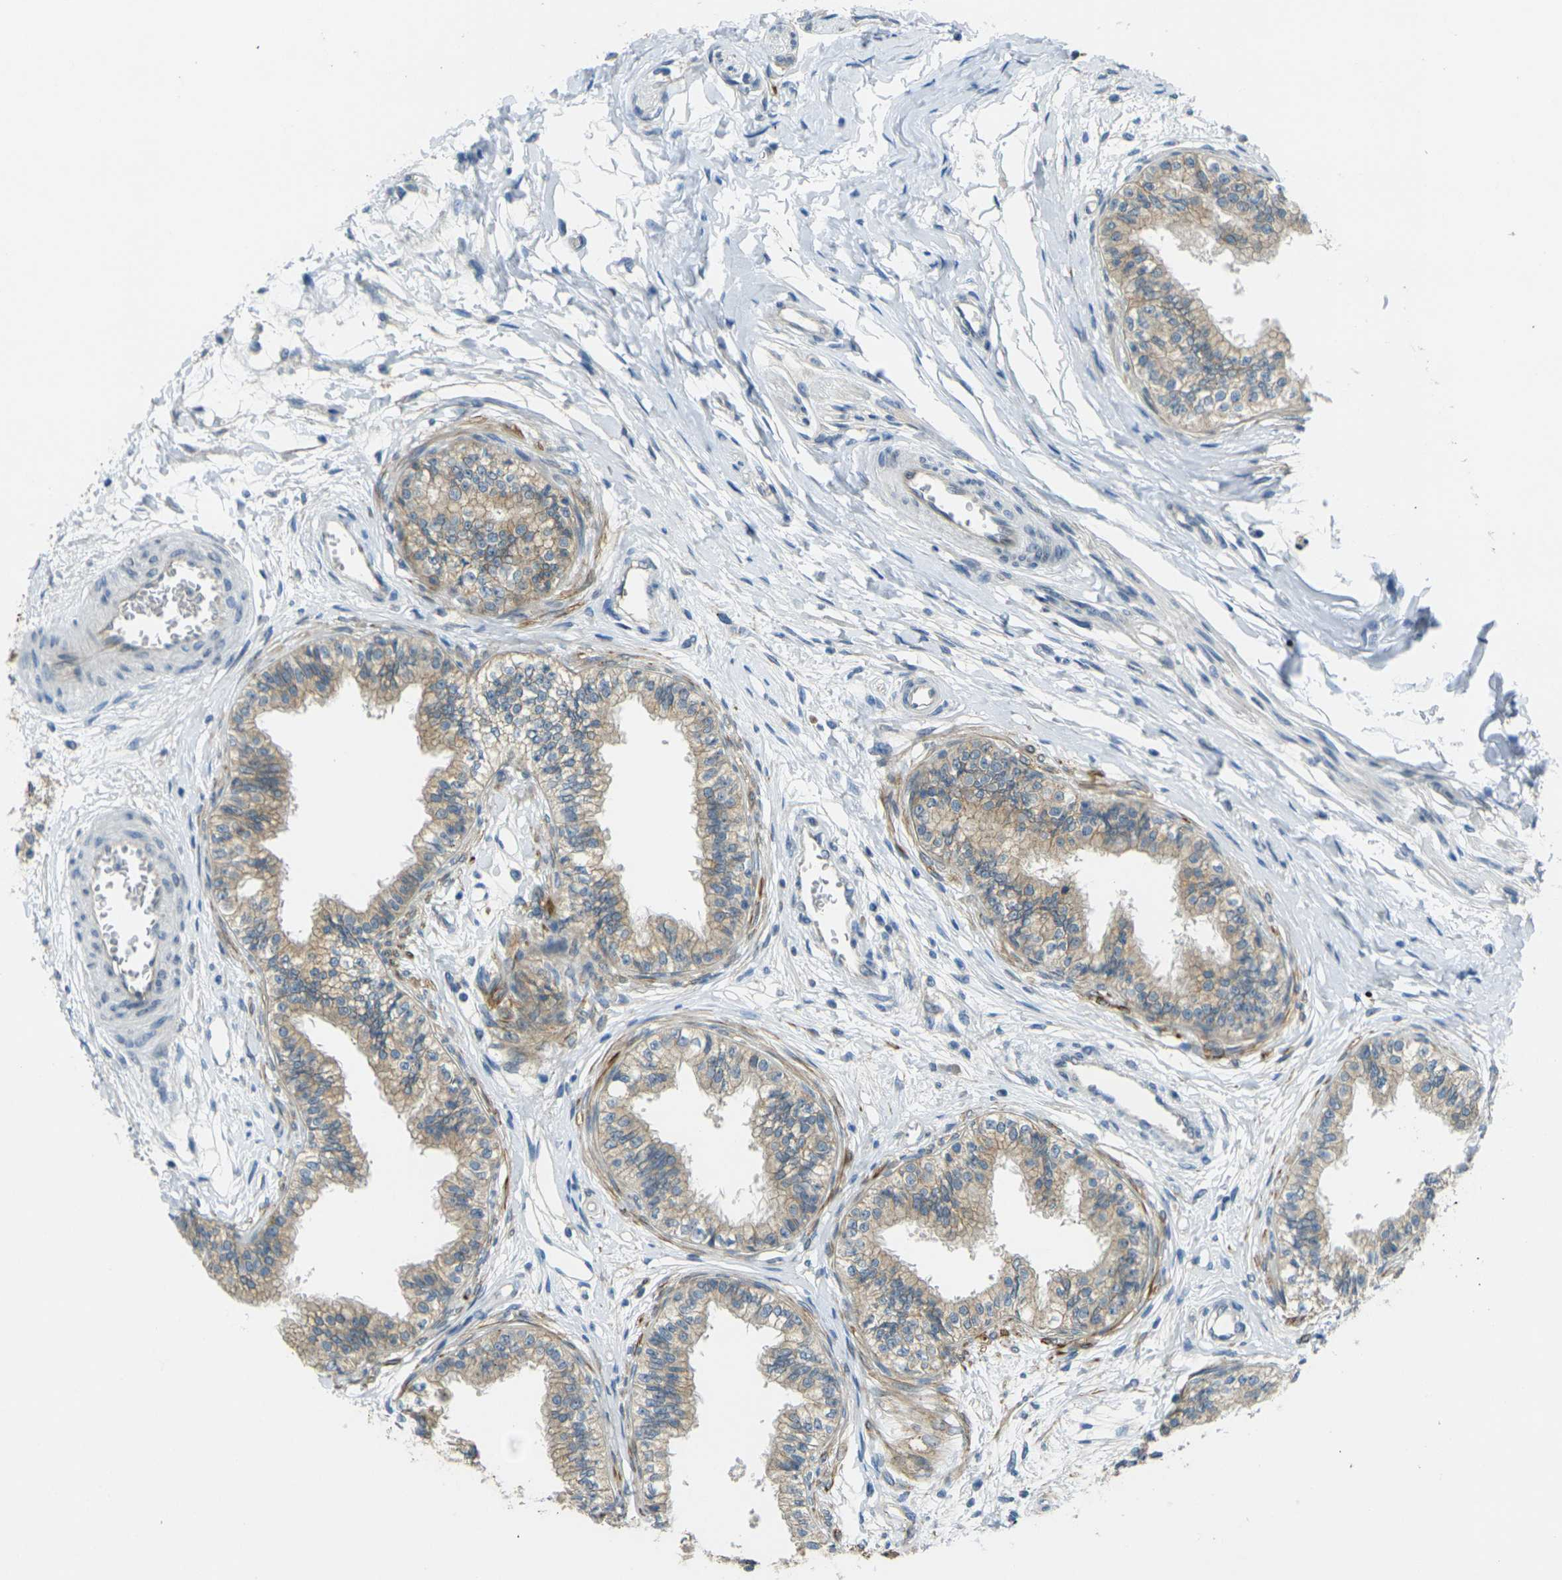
{"staining": {"intensity": "moderate", "quantity": ">75%", "location": "cytoplasmic/membranous"}, "tissue": "epididymis", "cell_type": "Glandular cells", "image_type": "normal", "snomed": [{"axis": "morphology", "description": "Normal tissue, NOS"}, {"axis": "morphology", "description": "Adenocarcinoma, metastatic, NOS"}, {"axis": "topography", "description": "Testis"}, {"axis": "topography", "description": "Epididymis"}], "caption": "Normal epididymis reveals moderate cytoplasmic/membranous positivity in about >75% of glandular cells, visualized by immunohistochemistry. (IHC, brightfield microscopy, high magnification).", "gene": "RHBDD1", "patient": {"sex": "male", "age": 26}}